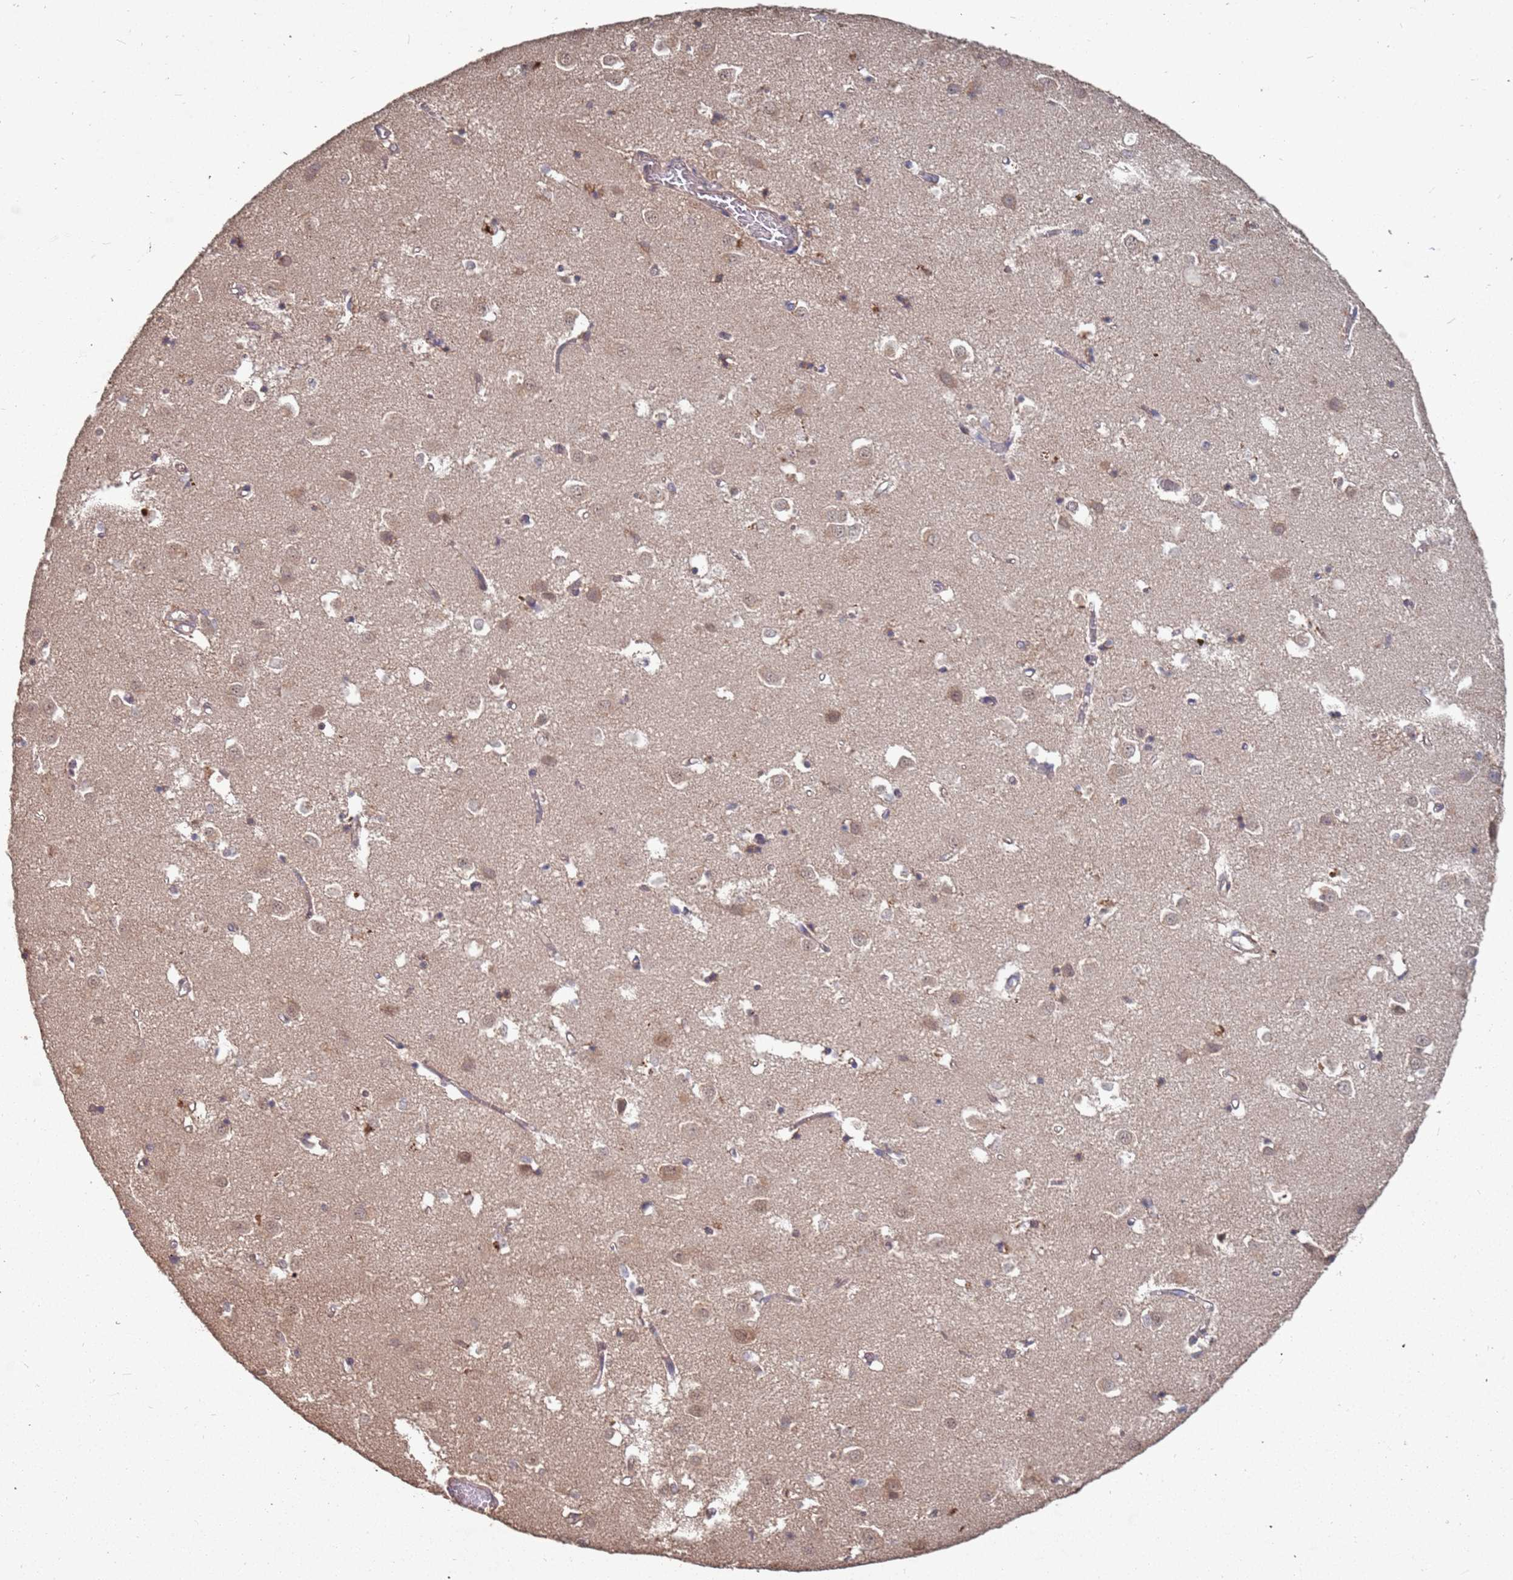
{"staining": {"intensity": "moderate", "quantity": "<25%", "location": "cytoplasmic/membranous,nuclear"}, "tissue": "caudate", "cell_type": "Glial cells", "image_type": "normal", "snomed": [{"axis": "morphology", "description": "Normal tissue, NOS"}, {"axis": "topography", "description": "Lateral ventricle wall"}], "caption": "Immunohistochemistry of normal caudate exhibits low levels of moderate cytoplasmic/membranous,nuclear expression in about <25% of glial cells.", "gene": "PRORP", "patient": {"sex": "male", "age": 70}}